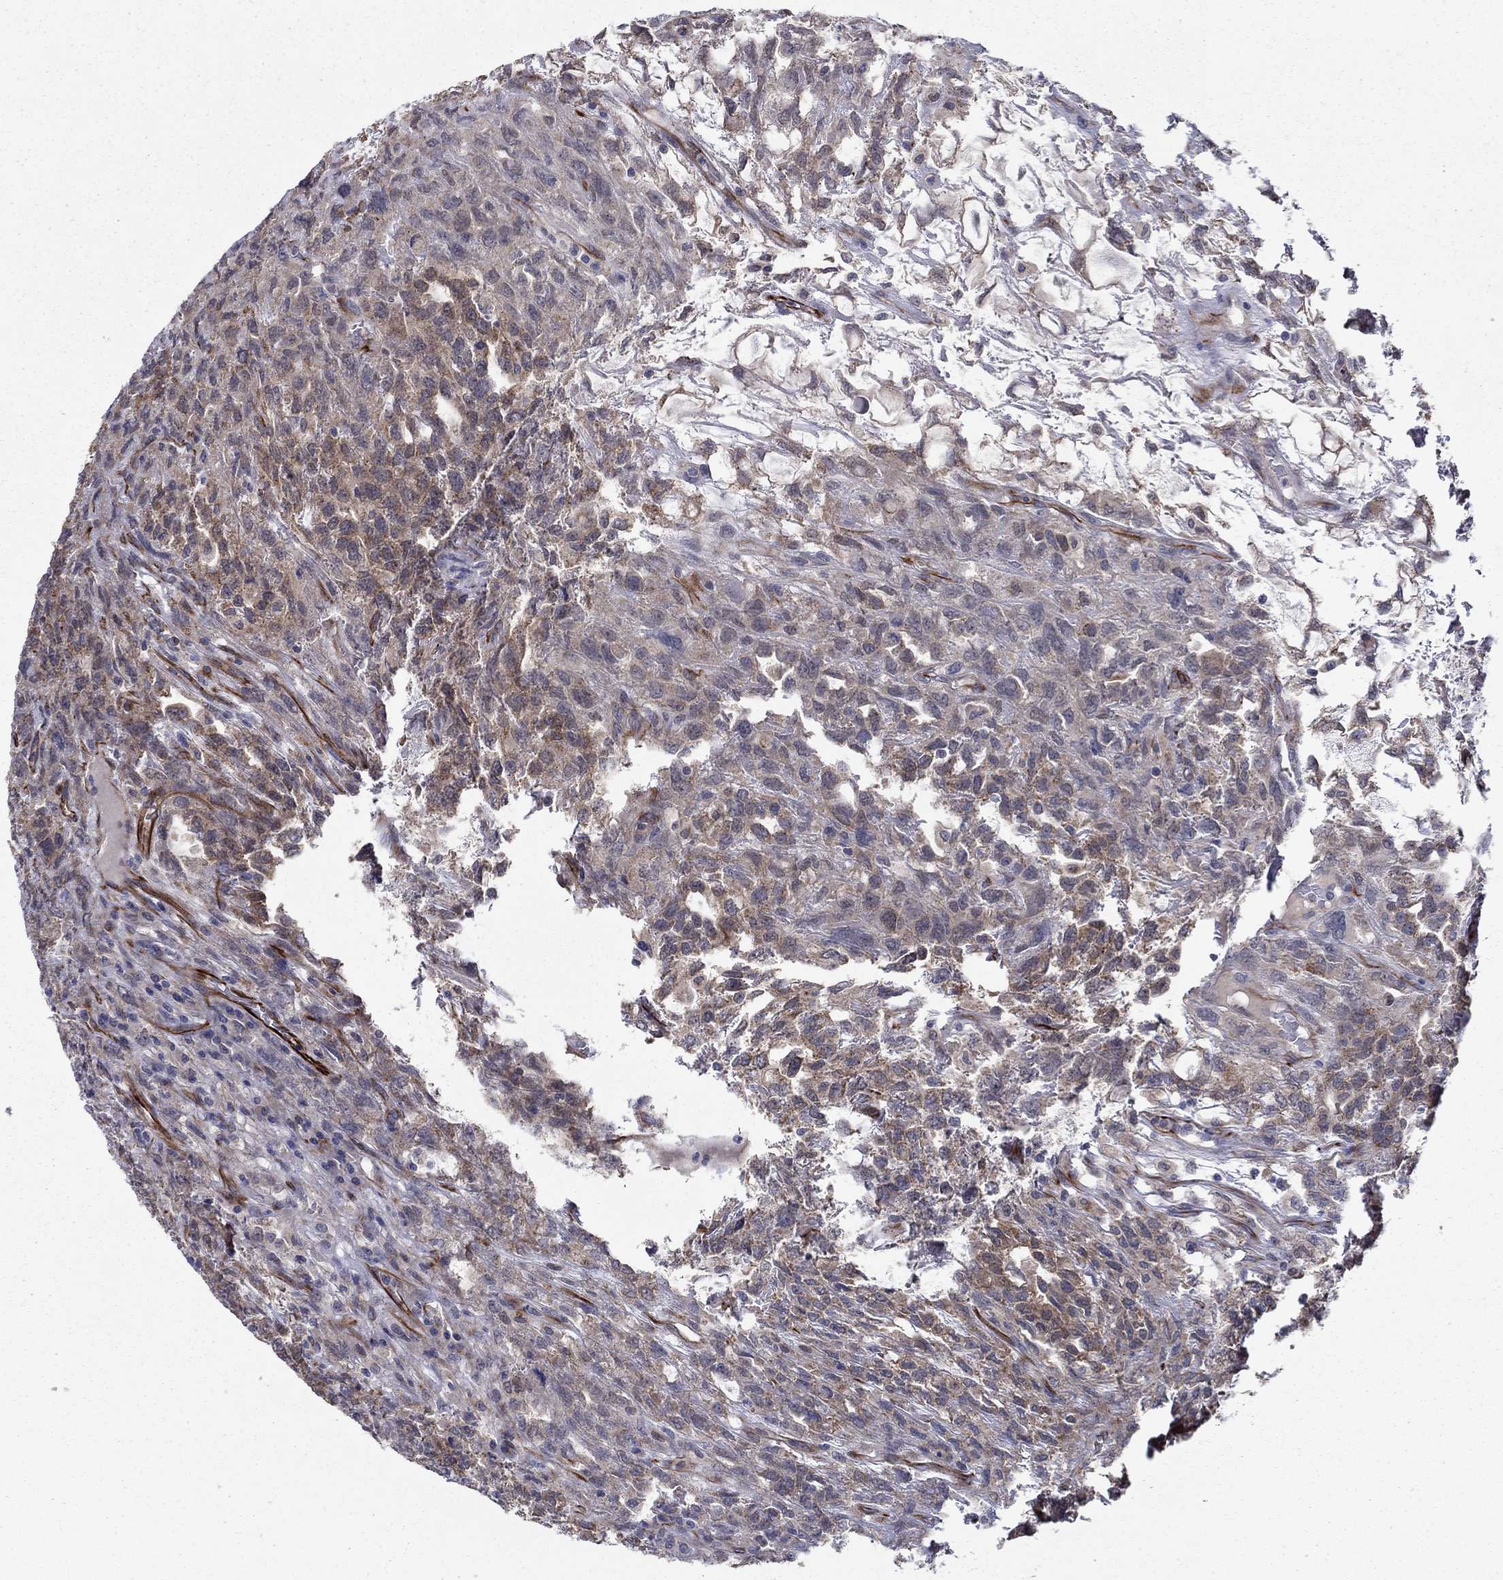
{"staining": {"intensity": "moderate", "quantity": "<25%", "location": "cytoplasmic/membranous"}, "tissue": "testis cancer", "cell_type": "Tumor cells", "image_type": "cancer", "snomed": [{"axis": "morphology", "description": "Seminoma, NOS"}, {"axis": "topography", "description": "Testis"}], "caption": "Immunohistochemistry staining of testis cancer (seminoma), which exhibits low levels of moderate cytoplasmic/membranous positivity in approximately <25% of tumor cells indicating moderate cytoplasmic/membranous protein expression. The staining was performed using DAB (brown) for protein detection and nuclei were counterstained in hematoxylin (blue).", "gene": "LACTB2", "patient": {"sex": "male", "age": 52}}